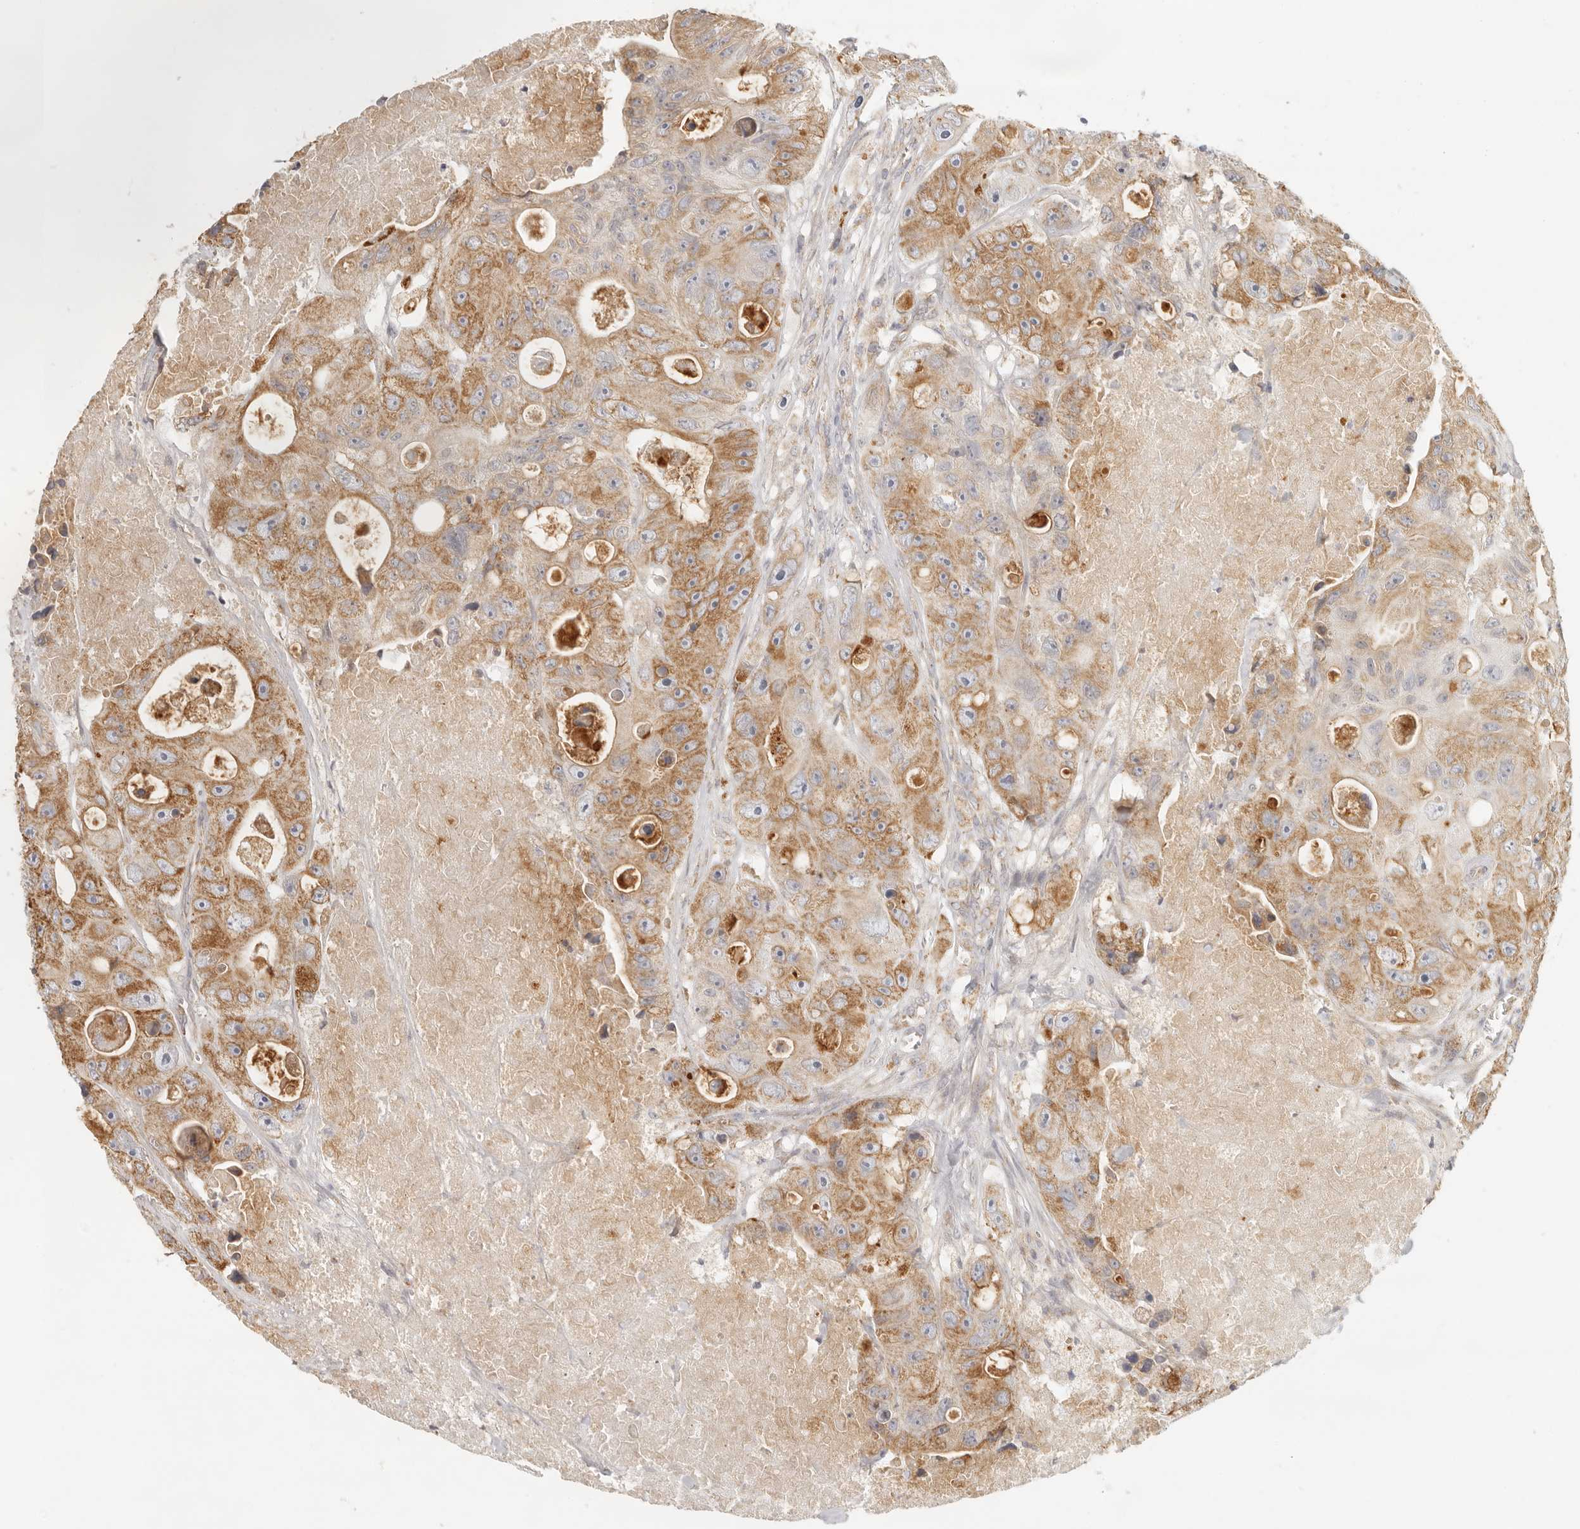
{"staining": {"intensity": "moderate", "quantity": ">75%", "location": "cytoplasmic/membranous"}, "tissue": "colorectal cancer", "cell_type": "Tumor cells", "image_type": "cancer", "snomed": [{"axis": "morphology", "description": "Adenocarcinoma, NOS"}, {"axis": "topography", "description": "Colon"}], "caption": "This photomicrograph displays immunohistochemistry staining of adenocarcinoma (colorectal), with medium moderate cytoplasmic/membranous positivity in about >75% of tumor cells.", "gene": "KDF1", "patient": {"sex": "female", "age": 46}}